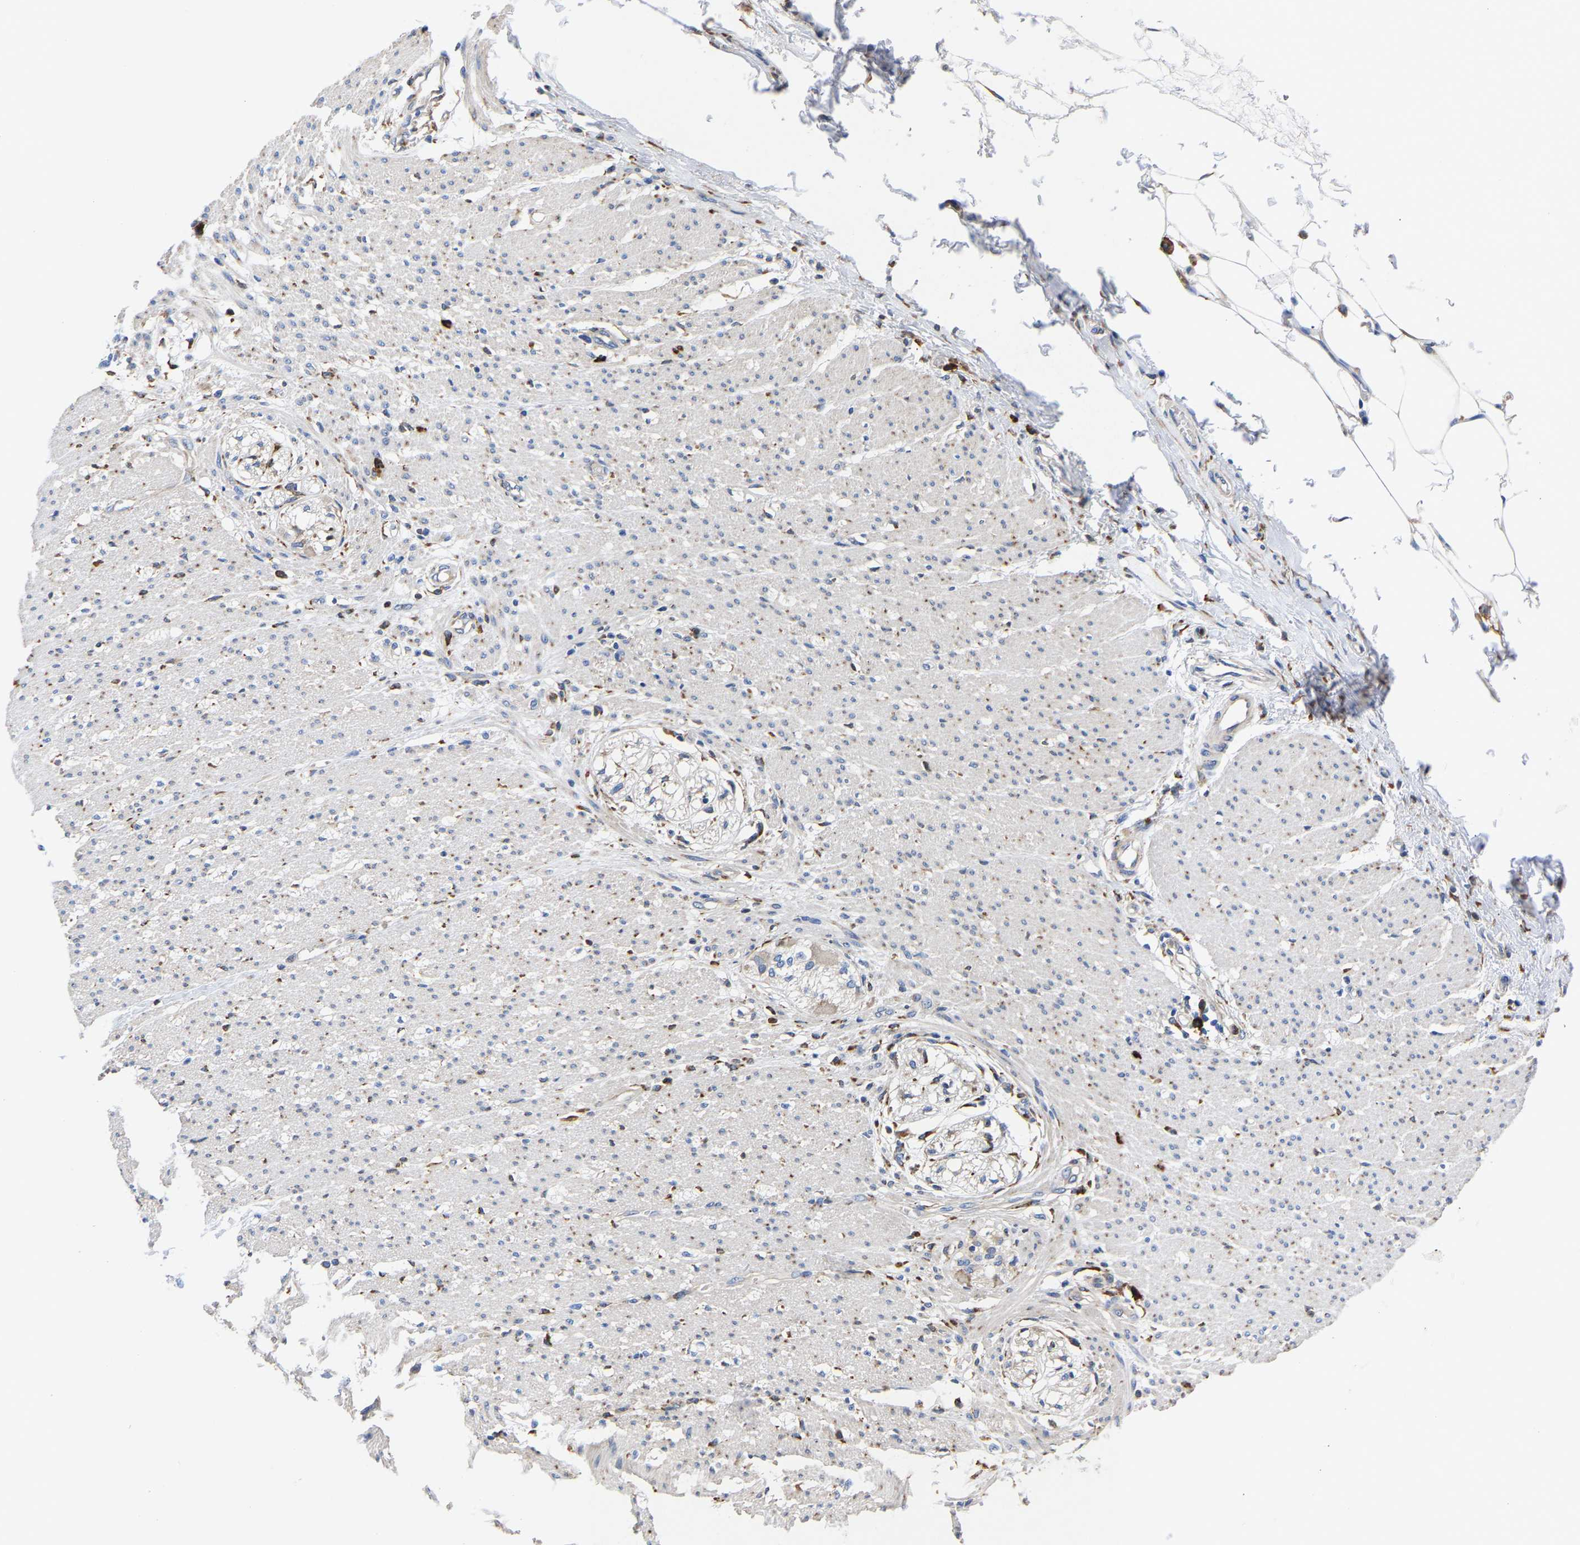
{"staining": {"intensity": "negative", "quantity": "none", "location": "none"}, "tissue": "smooth muscle", "cell_type": "Smooth muscle cells", "image_type": "normal", "snomed": [{"axis": "morphology", "description": "Normal tissue, NOS"}, {"axis": "morphology", "description": "Adenocarcinoma, NOS"}, {"axis": "topography", "description": "Colon"}, {"axis": "topography", "description": "Peripheral nerve tissue"}], "caption": "An IHC histopathology image of normal smooth muscle is shown. There is no staining in smooth muscle cells of smooth muscle.", "gene": "P4HB", "patient": {"sex": "male", "age": 14}}